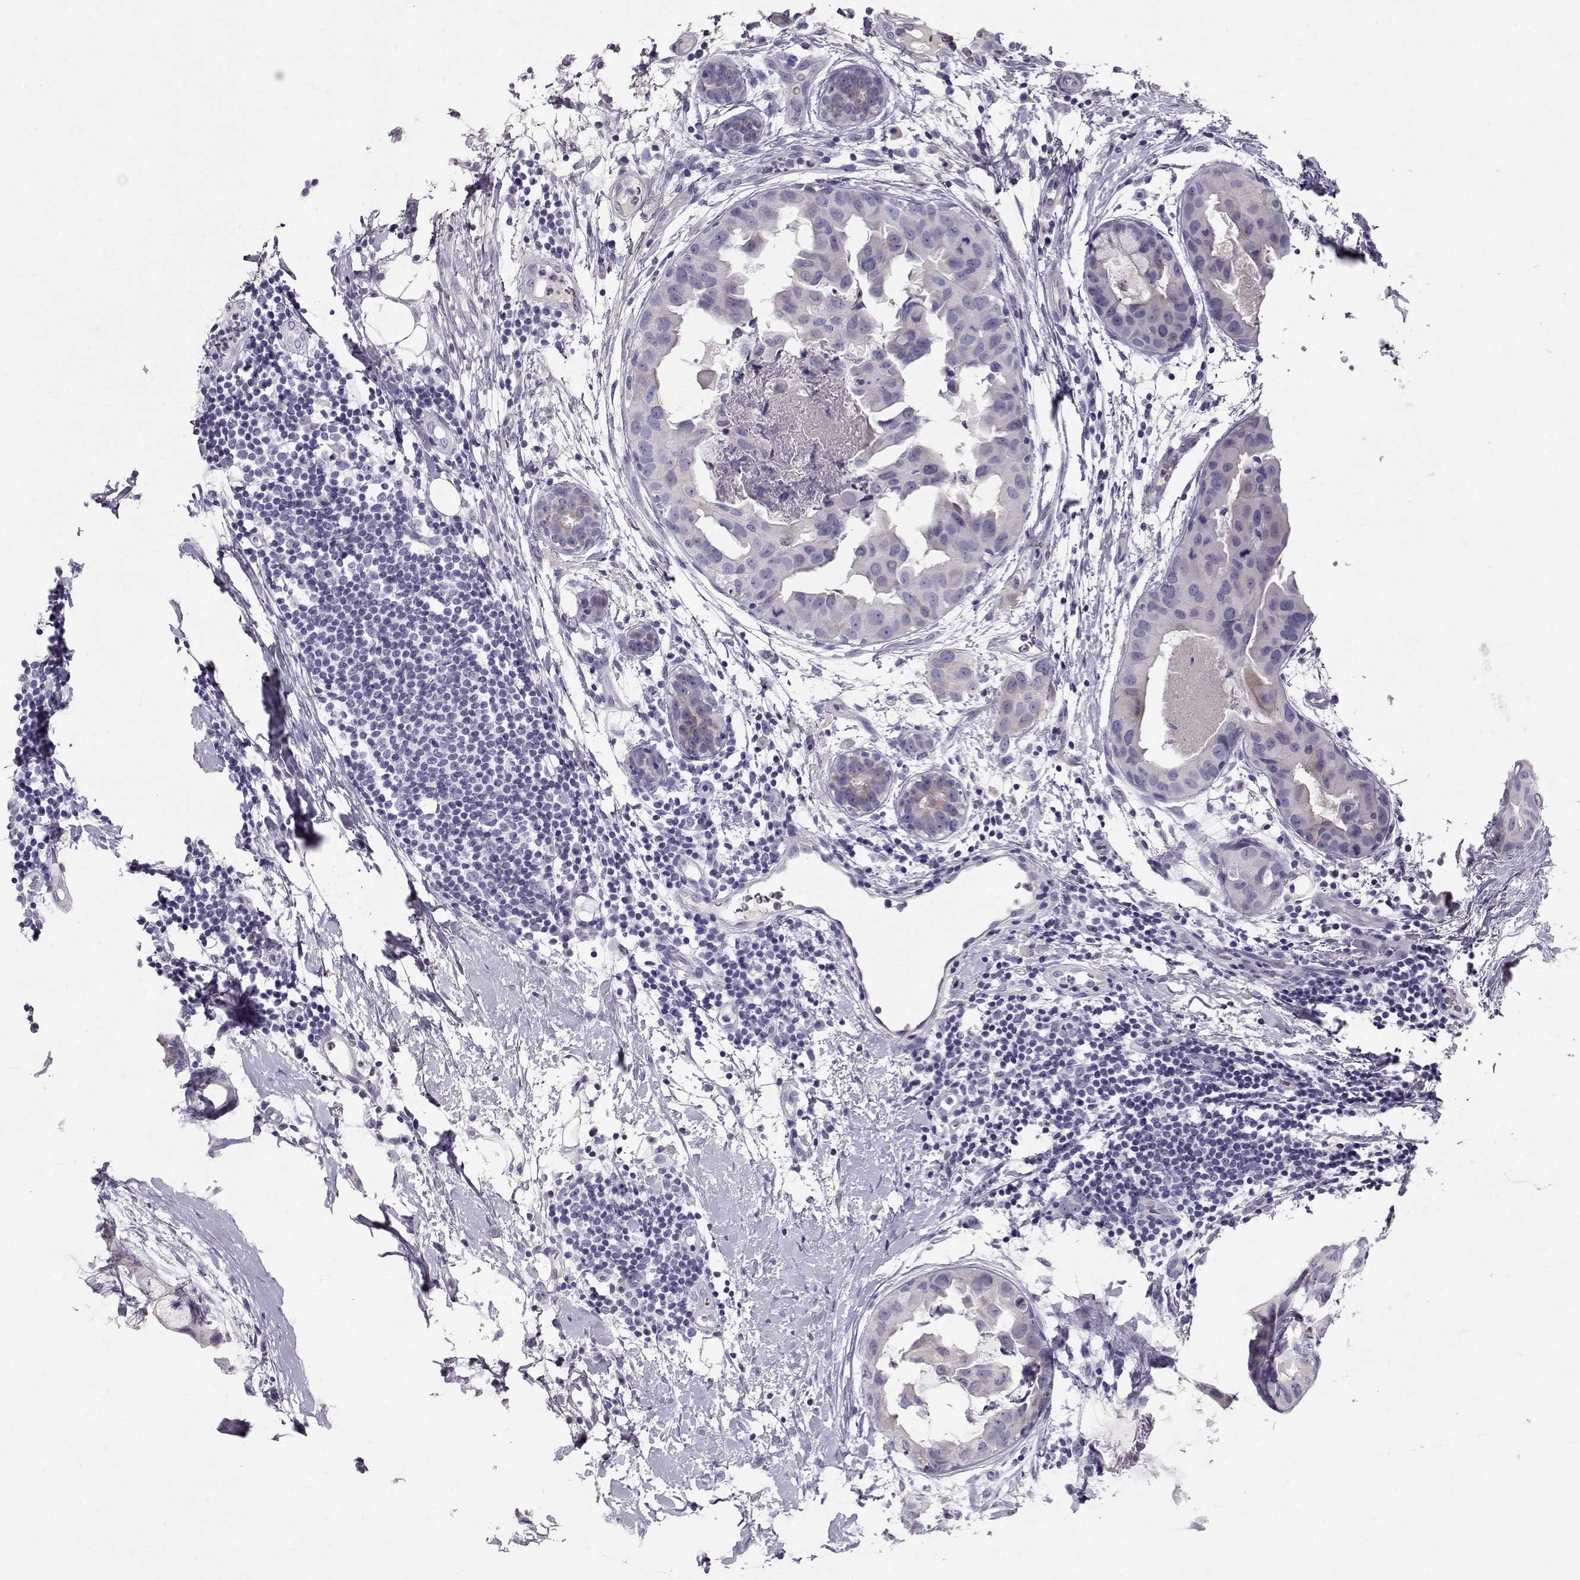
{"staining": {"intensity": "negative", "quantity": "none", "location": "none"}, "tissue": "breast cancer", "cell_type": "Tumor cells", "image_type": "cancer", "snomed": [{"axis": "morphology", "description": "Normal tissue, NOS"}, {"axis": "morphology", "description": "Duct carcinoma"}, {"axis": "topography", "description": "Breast"}], "caption": "Micrograph shows no protein expression in tumor cells of breast cancer (invasive ductal carcinoma) tissue.", "gene": "GPR26", "patient": {"sex": "female", "age": 40}}